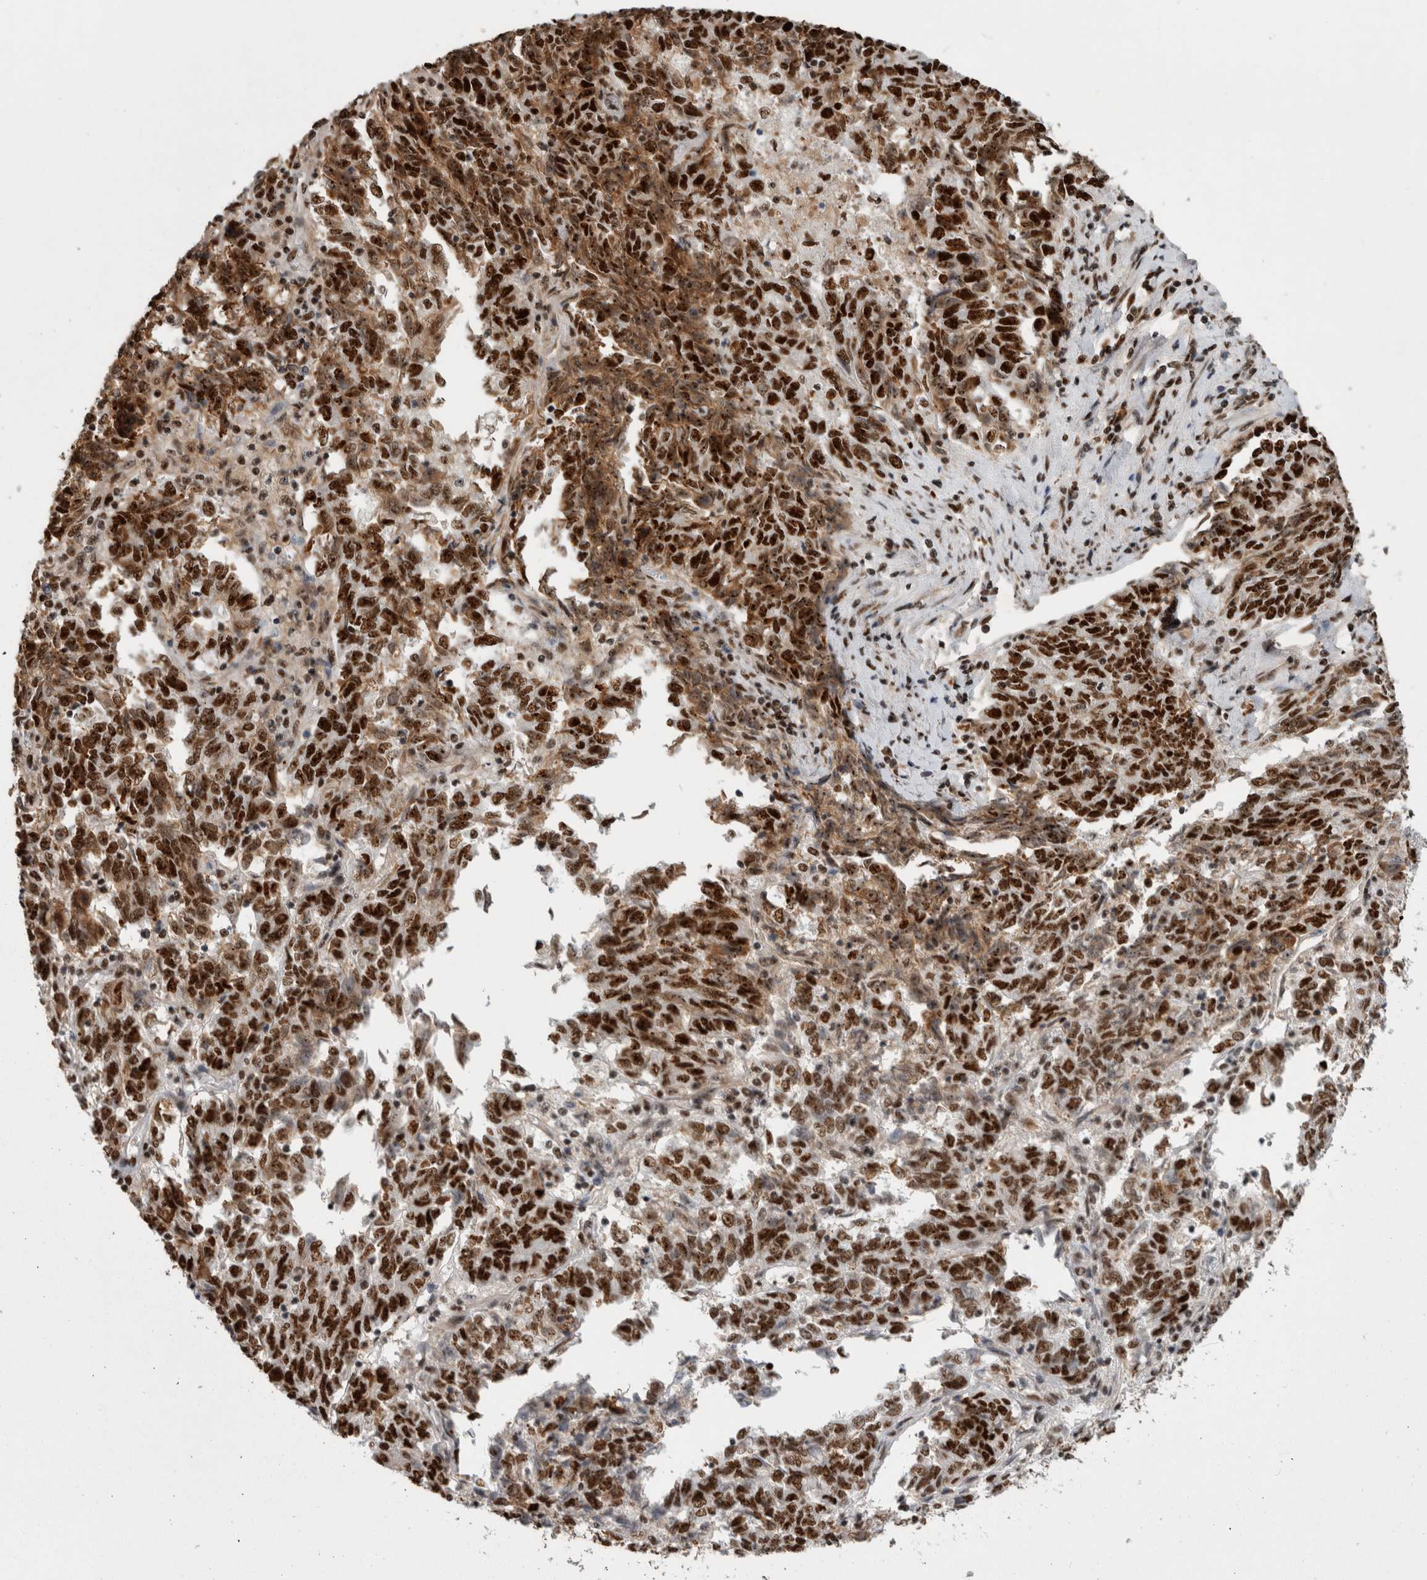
{"staining": {"intensity": "strong", "quantity": ">75%", "location": "cytoplasmic/membranous,nuclear"}, "tissue": "endometrial cancer", "cell_type": "Tumor cells", "image_type": "cancer", "snomed": [{"axis": "morphology", "description": "Adenocarcinoma, NOS"}, {"axis": "topography", "description": "Endometrium"}], "caption": "Immunohistochemistry (IHC) staining of endometrial adenocarcinoma, which reveals high levels of strong cytoplasmic/membranous and nuclear expression in about >75% of tumor cells indicating strong cytoplasmic/membranous and nuclear protein staining. The staining was performed using DAB (brown) for protein detection and nuclei were counterstained in hematoxylin (blue).", "gene": "NCL", "patient": {"sex": "female", "age": 80}}